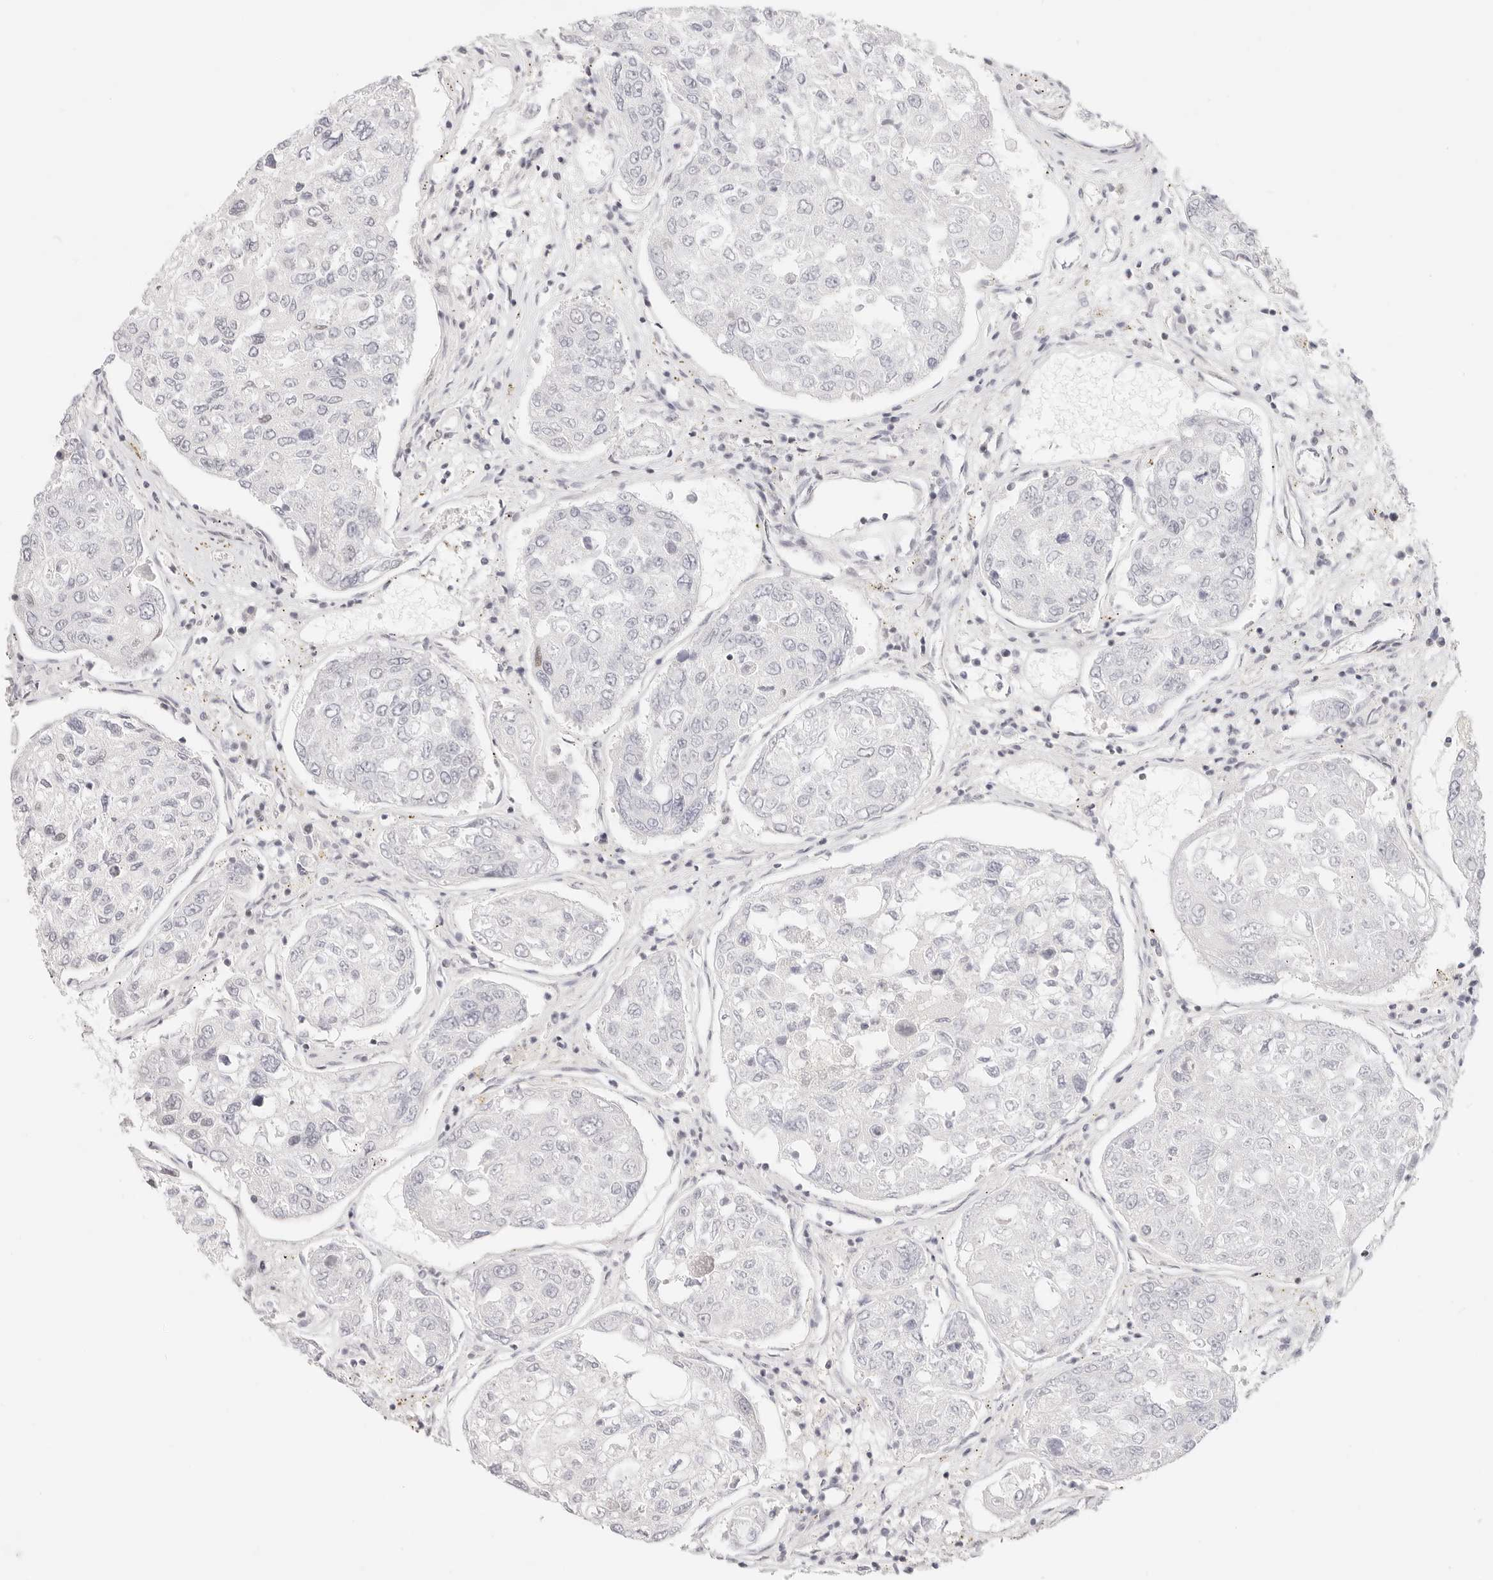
{"staining": {"intensity": "negative", "quantity": "none", "location": "none"}, "tissue": "urothelial cancer", "cell_type": "Tumor cells", "image_type": "cancer", "snomed": [{"axis": "morphology", "description": "Urothelial carcinoma, High grade"}, {"axis": "topography", "description": "Lymph node"}, {"axis": "topography", "description": "Urinary bladder"}], "caption": "Urothelial cancer stained for a protein using immunohistochemistry shows no staining tumor cells.", "gene": "ZC3H11A", "patient": {"sex": "male", "age": 51}}